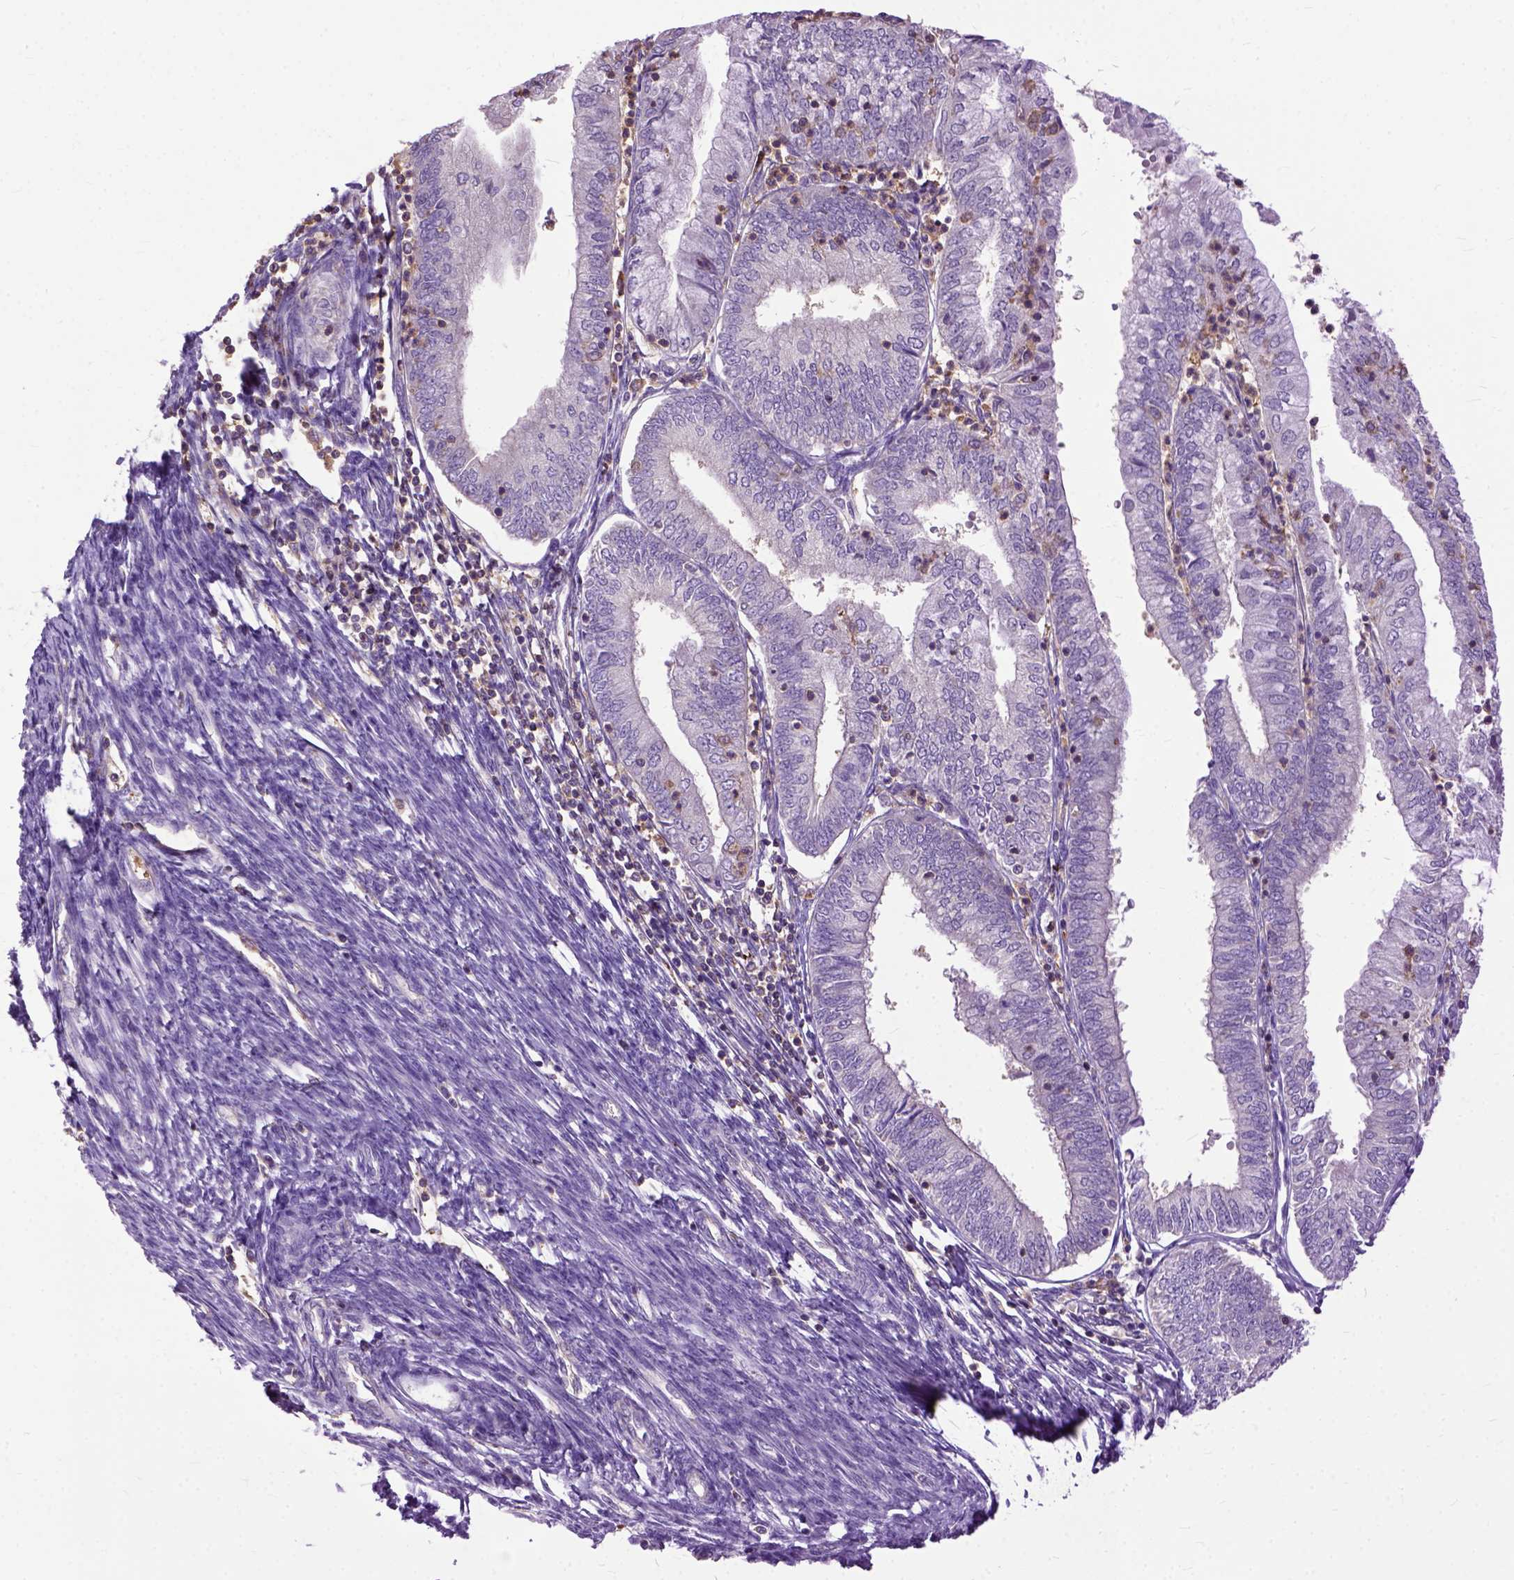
{"staining": {"intensity": "negative", "quantity": "none", "location": "none"}, "tissue": "endometrial cancer", "cell_type": "Tumor cells", "image_type": "cancer", "snomed": [{"axis": "morphology", "description": "Adenocarcinoma, NOS"}, {"axis": "topography", "description": "Endometrium"}], "caption": "Immunohistochemical staining of adenocarcinoma (endometrial) exhibits no significant expression in tumor cells.", "gene": "NAMPT", "patient": {"sex": "female", "age": 55}}